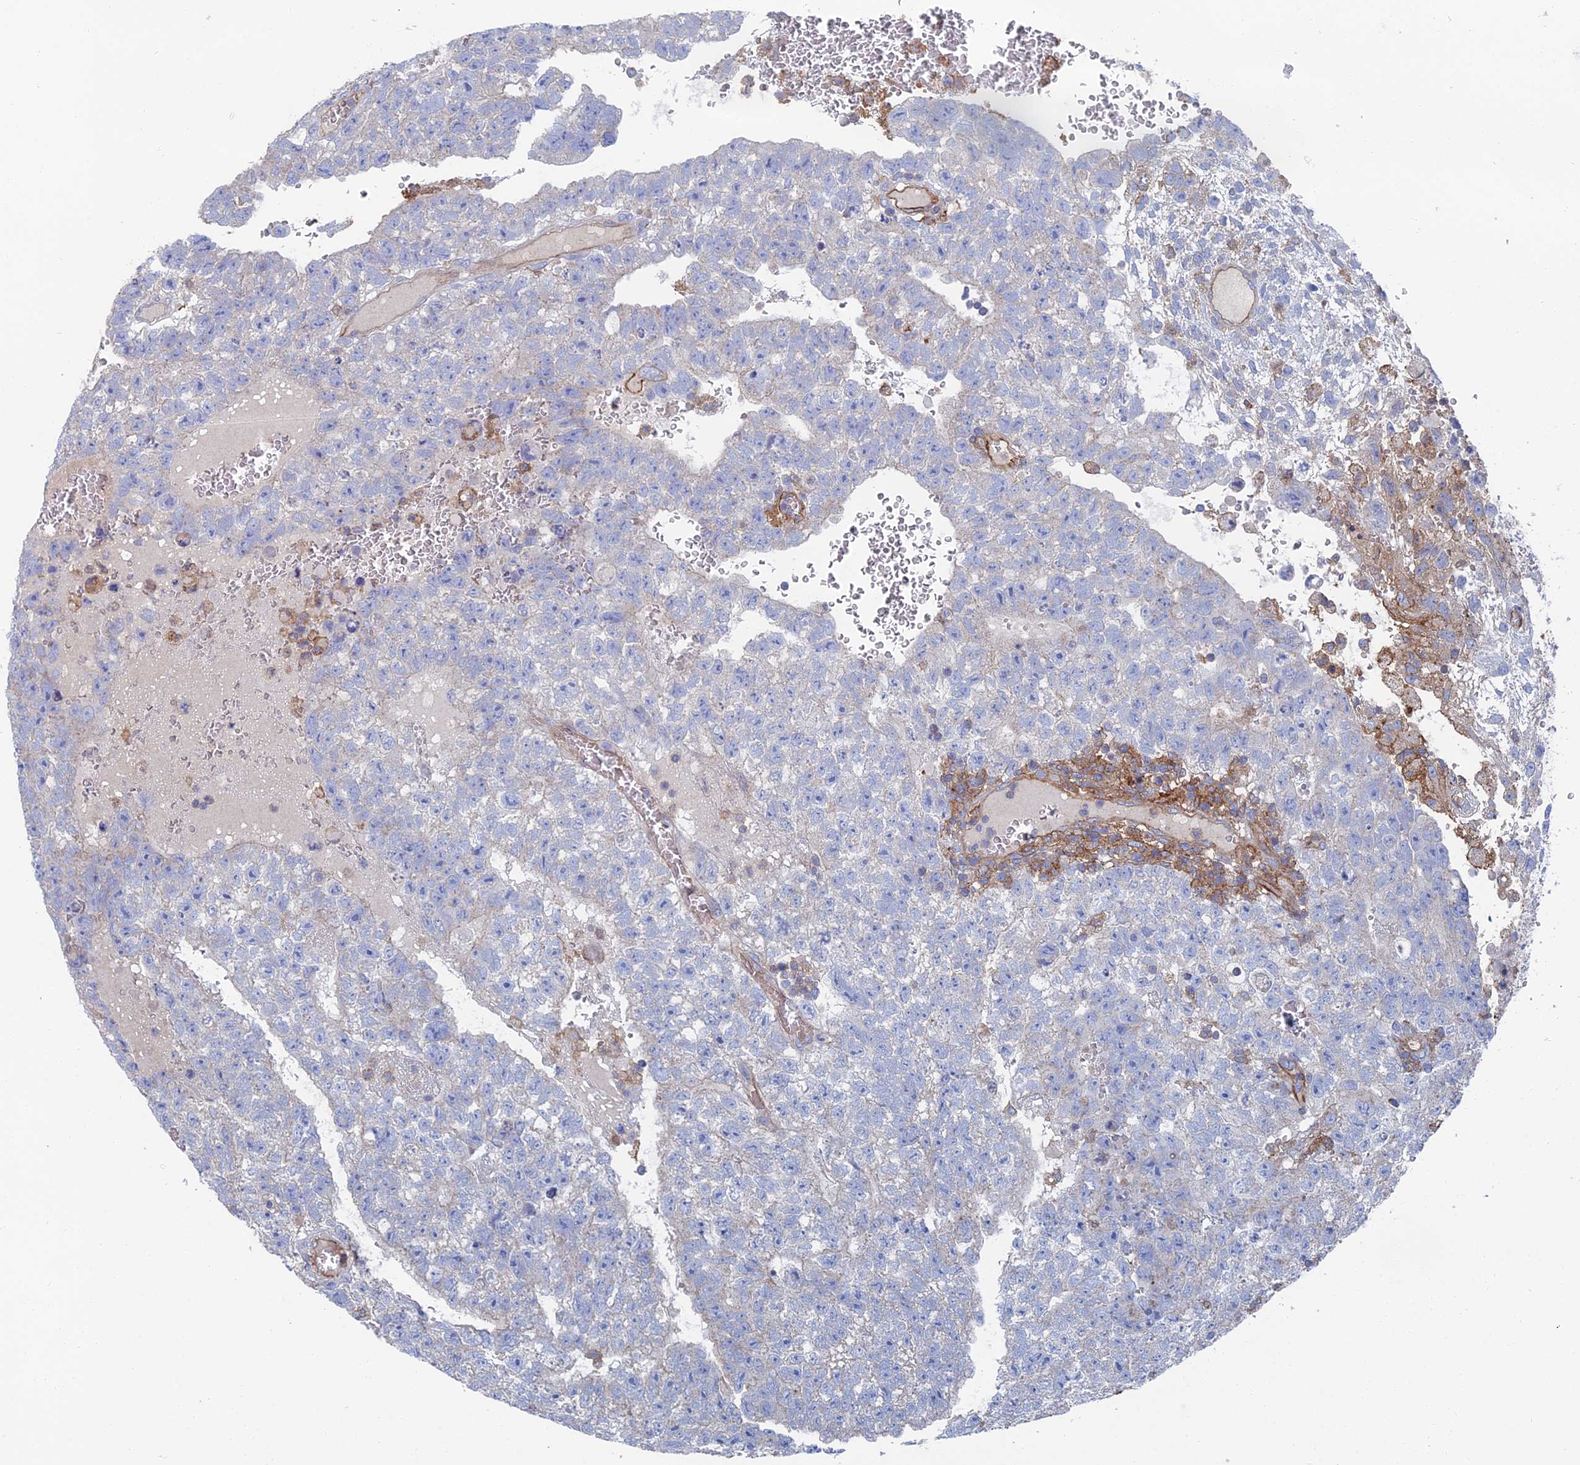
{"staining": {"intensity": "negative", "quantity": "none", "location": "none"}, "tissue": "testis cancer", "cell_type": "Tumor cells", "image_type": "cancer", "snomed": [{"axis": "morphology", "description": "Carcinoma, Embryonal, NOS"}, {"axis": "topography", "description": "Testis"}], "caption": "A micrograph of testis cancer (embryonal carcinoma) stained for a protein exhibits no brown staining in tumor cells. (DAB IHC with hematoxylin counter stain).", "gene": "SNX11", "patient": {"sex": "male", "age": 26}}